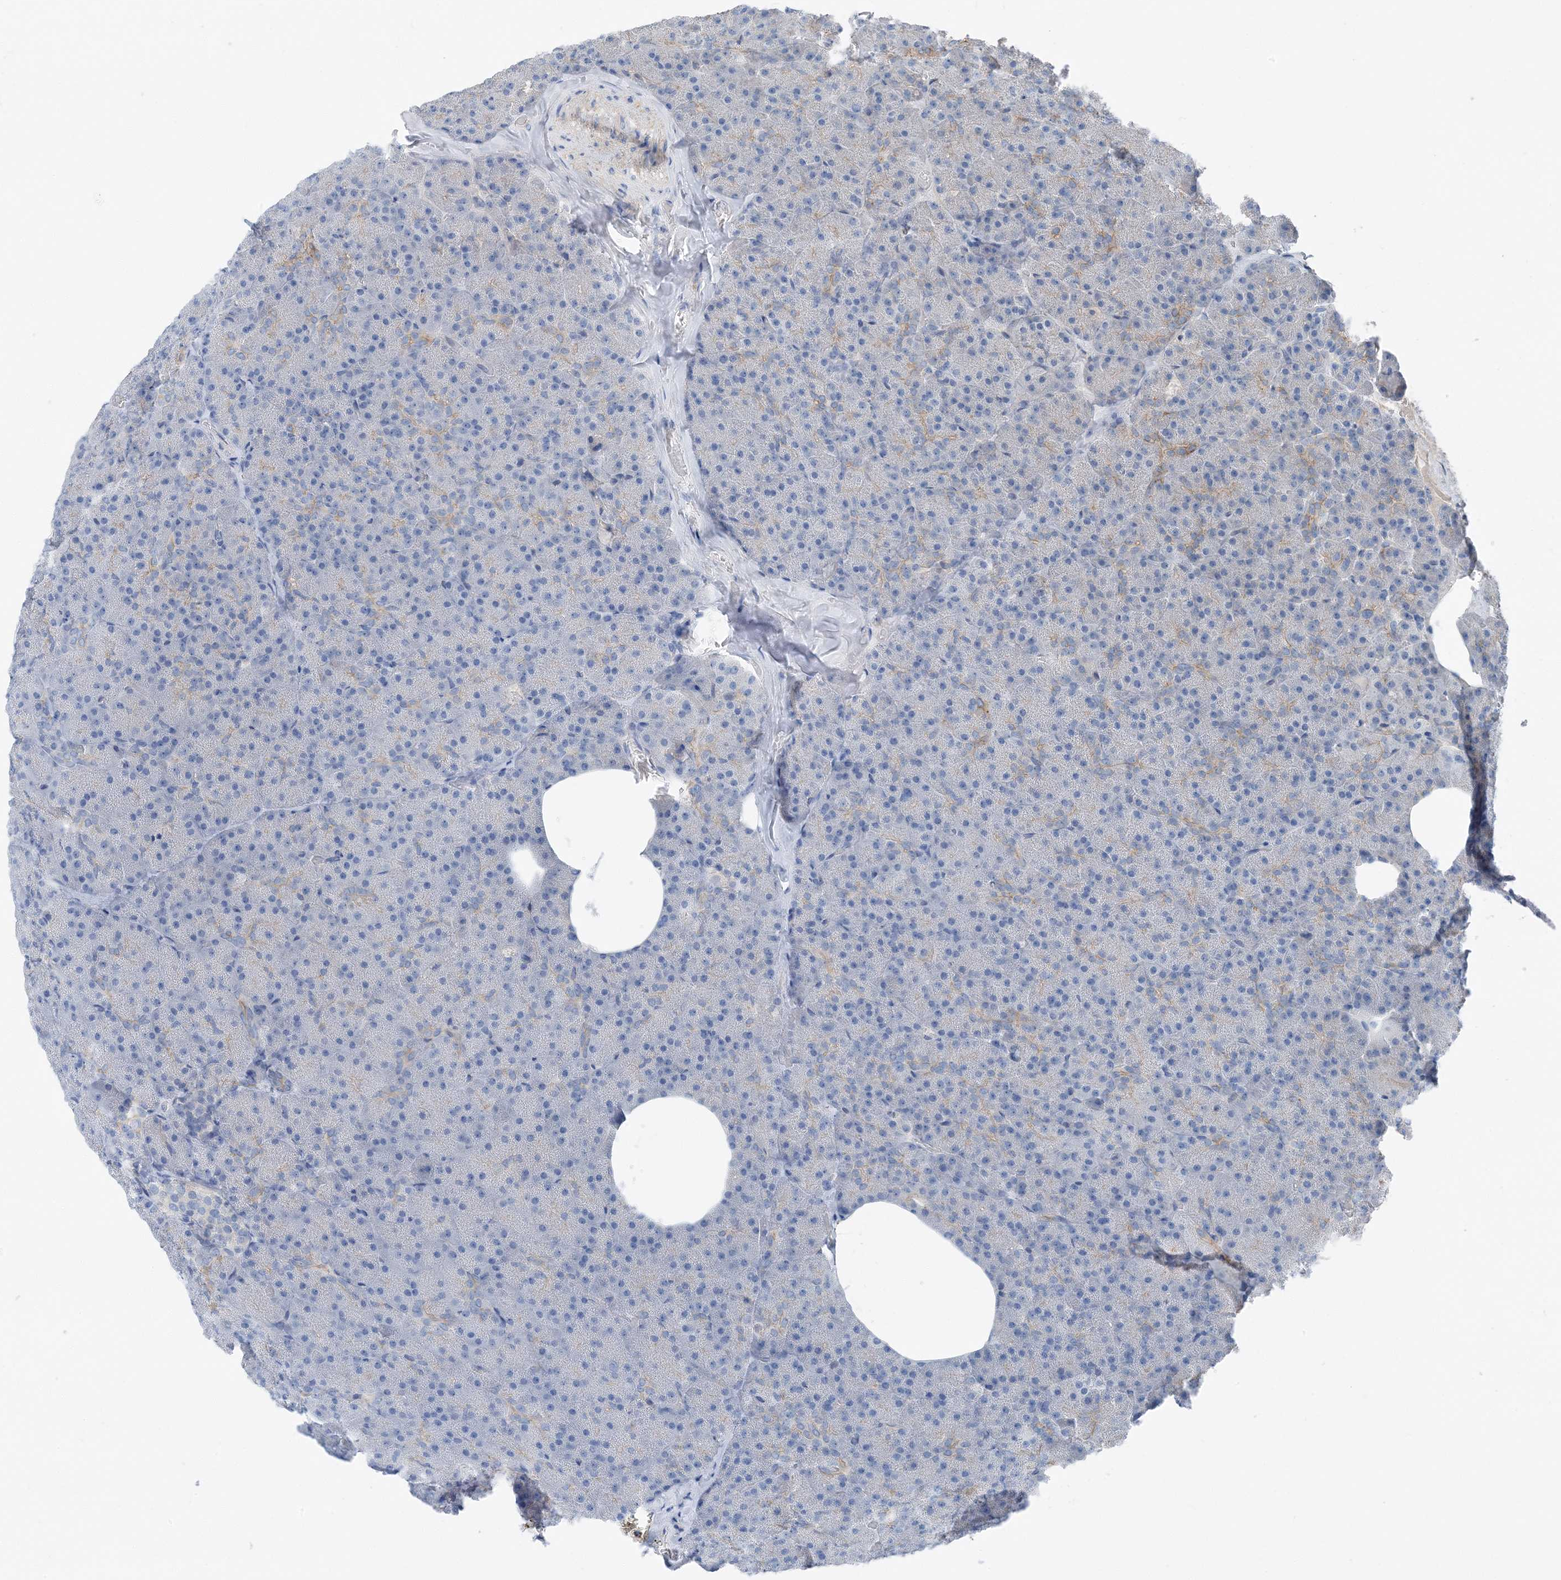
{"staining": {"intensity": "weak", "quantity": "<25%", "location": "cytoplasmic/membranous"}, "tissue": "pancreas", "cell_type": "Exocrine glandular cells", "image_type": "normal", "snomed": [{"axis": "morphology", "description": "Normal tissue, NOS"}, {"axis": "morphology", "description": "Carcinoid, malignant, NOS"}, {"axis": "topography", "description": "Pancreas"}], "caption": "Immunohistochemistry (IHC) image of unremarkable pancreas stained for a protein (brown), which displays no expression in exocrine glandular cells.", "gene": "NCOA7", "patient": {"sex": "female", "age": 35}}